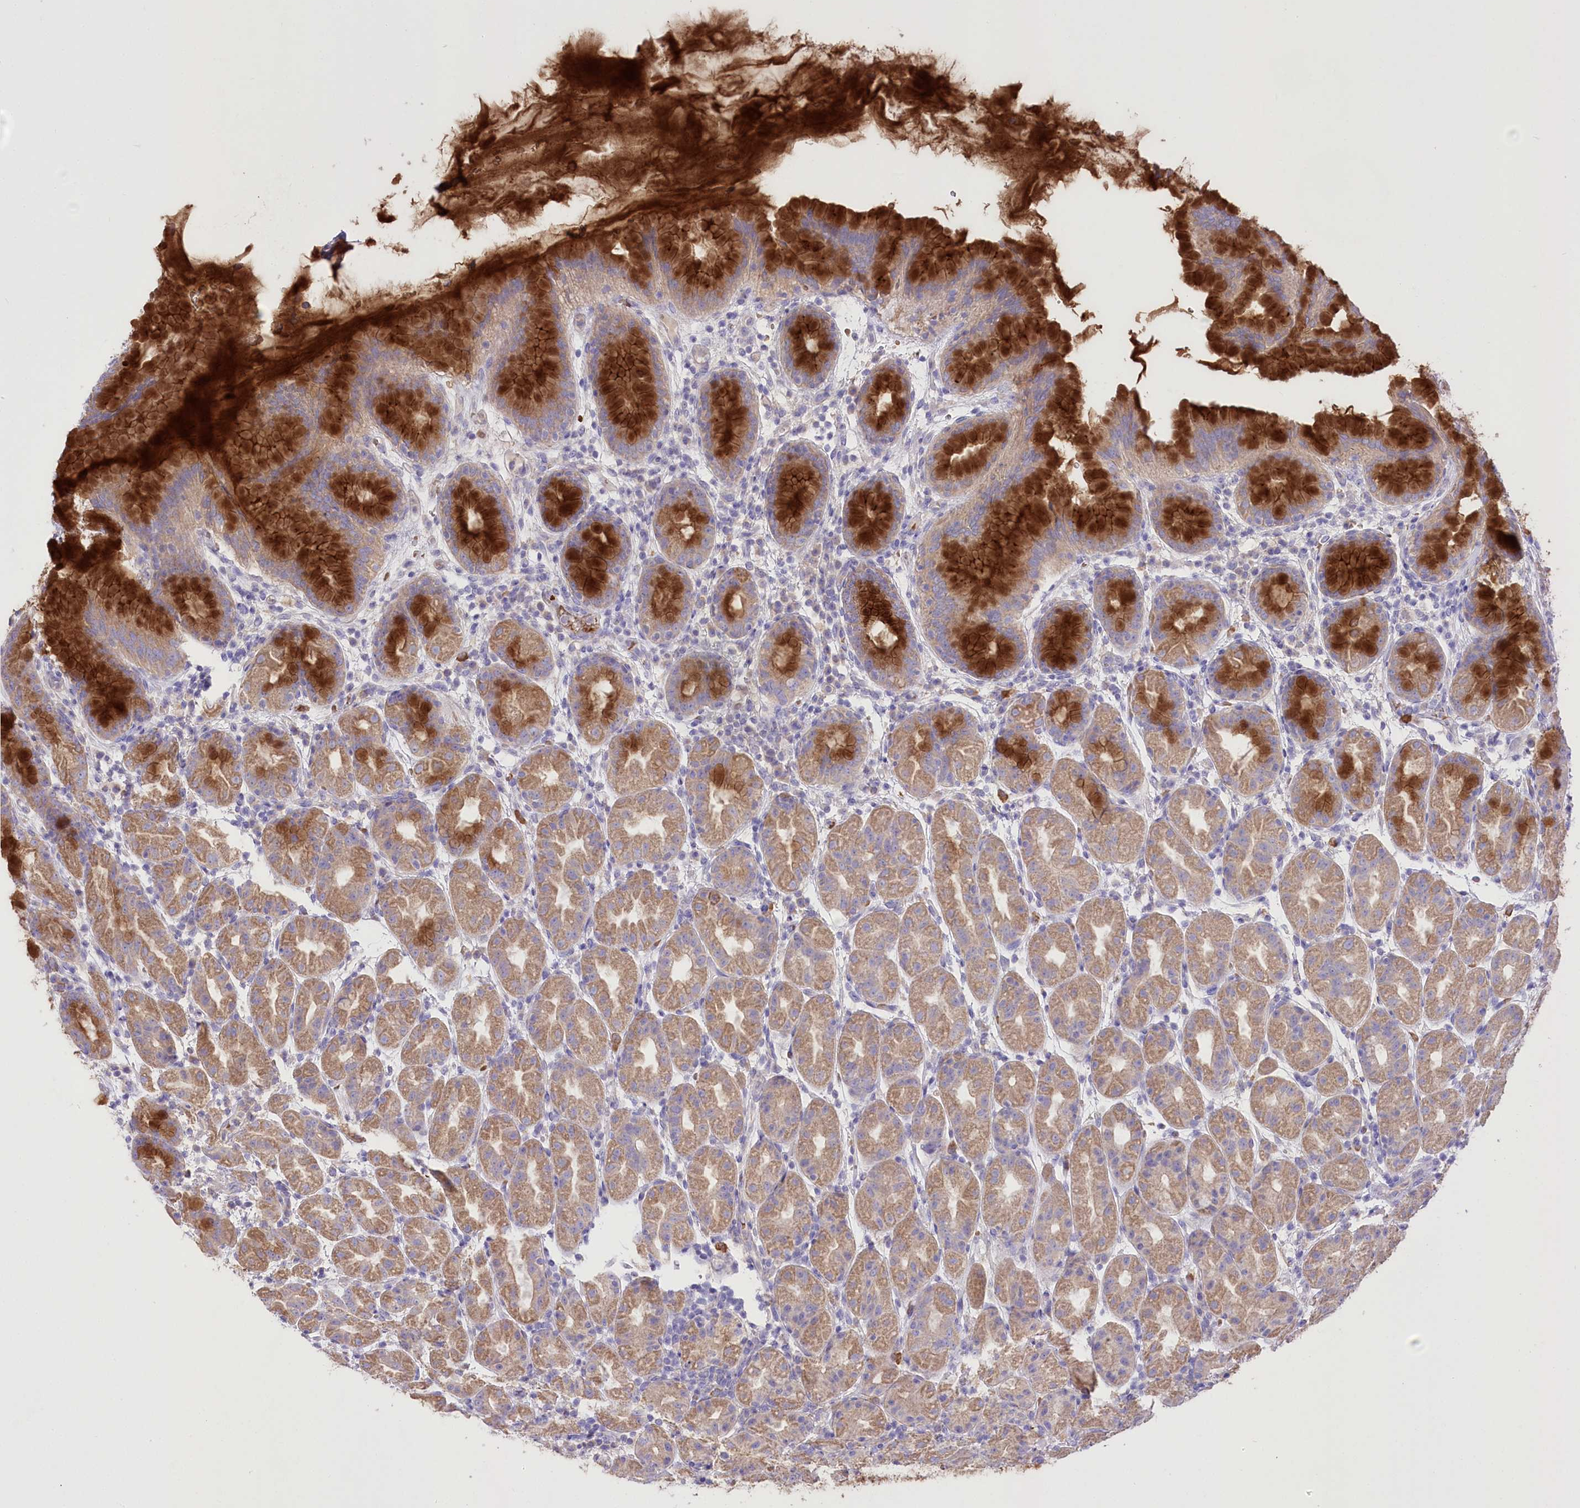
{"staining": {"intensity": "strong", "quantity": ">75%", "location": "cytoplasmic/membranous"}, "tissue": "stomach", "cell_type": "Glandular cells", "image_type": "normal", "snomed": [{"axis": "morphology", "description": "Normal tissue, NOS"}, {"axis": "topography", "description": "Stomach"}], "caption": "Strong cytoplasmic/membranous protein positivity is present in approximately >75% of glandular cells in stomach.", "gene": "PRSS53", "patient": {"sex": "female", "age": 79}}